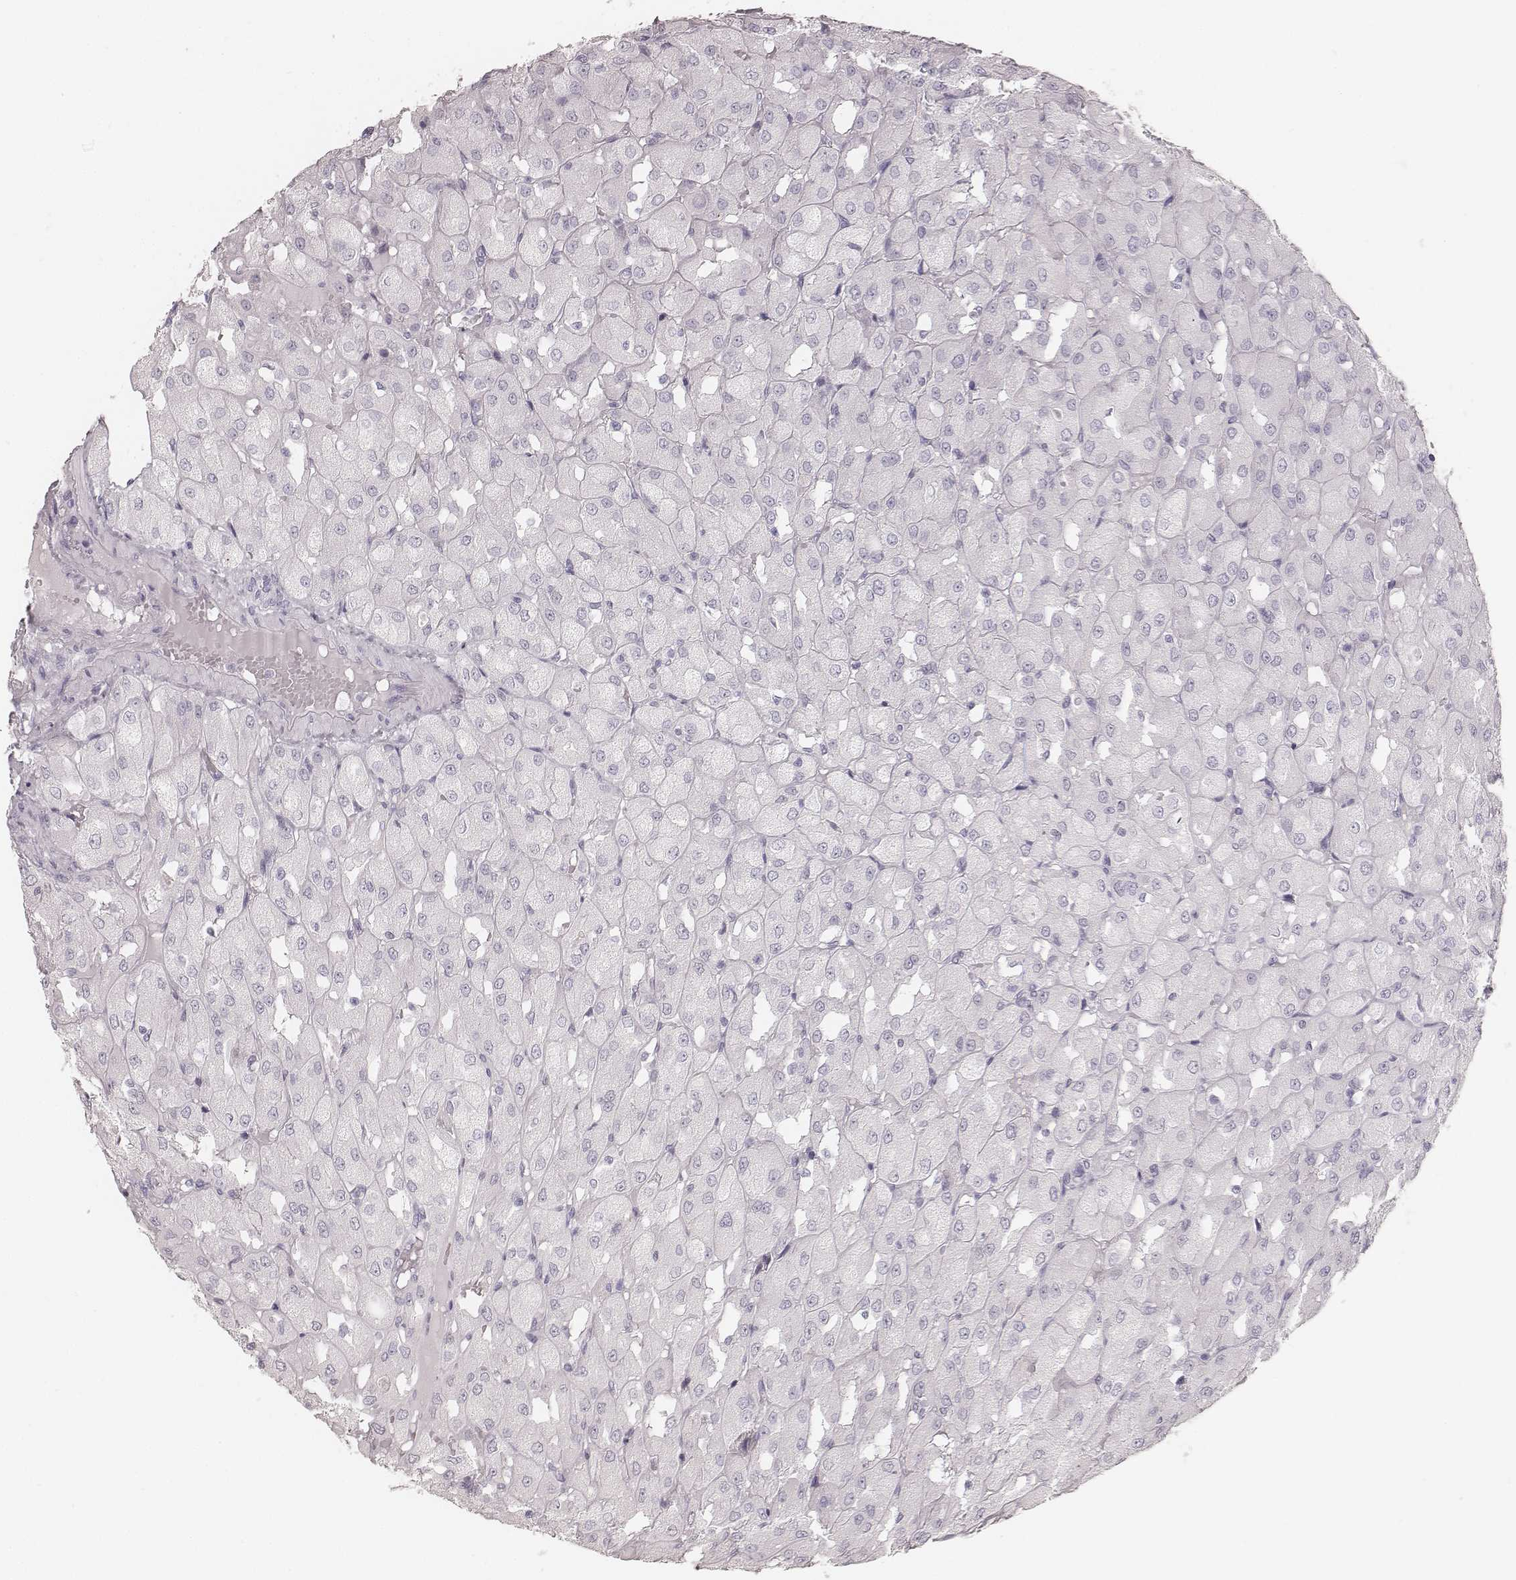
{"staining": {"intensity": "negative", "quantity": "none", "location": "none"}, "tissue": "renal cancer", "cell_type": "Tumor cells", "image_type": "cancer", "snomed": [{"axis": "morphology", "description": "Adenocarcinoma, NOS"}, {"axis": "topography", "description": "Kidney"}], "caption": "Renal cancer (adenocarcinoma) was stained to show a protein in brown. There is no significant positivity in tumor cells.", "gene": "KRT34", "patient": {"sex": "male", "age": 72}}